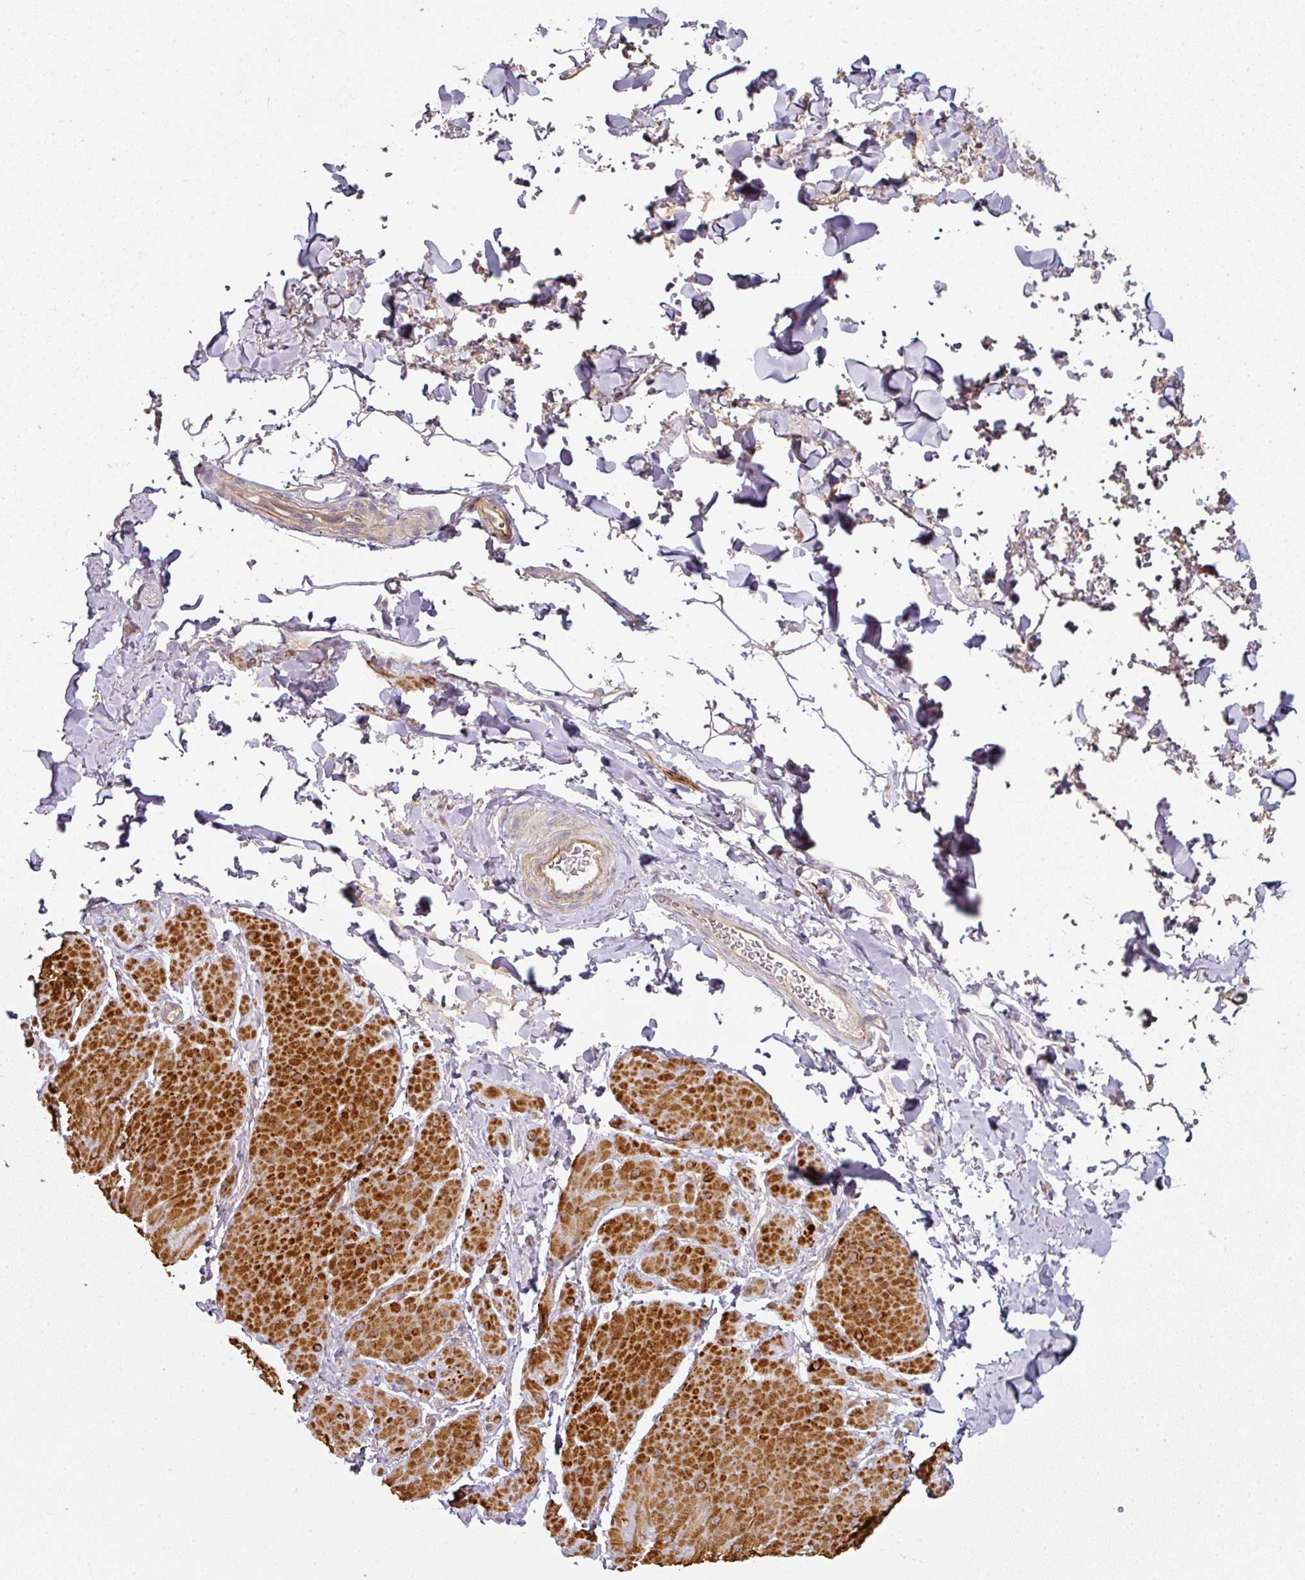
{"staining": {"intensity": "negative", "quantity": "none", "location": "none"}, "tissue": "adipose tissue", "cell_type": "Adipocytes", "image_type": "normal", "snomed": [{"axis": "morphology", "description": "Normal tissue, NOS"}, {"axis": "topography", "description": "Rectum"}, {"axis": "topography", "description": "Peripheral nerve tissue"}], "caption": "DAB immunohistochemical staining of benign adipose tissue exhibits no significant expression in adipocytes.", "gene": "MAP2K2", "patient": {"sex": "female", "age": 69}}